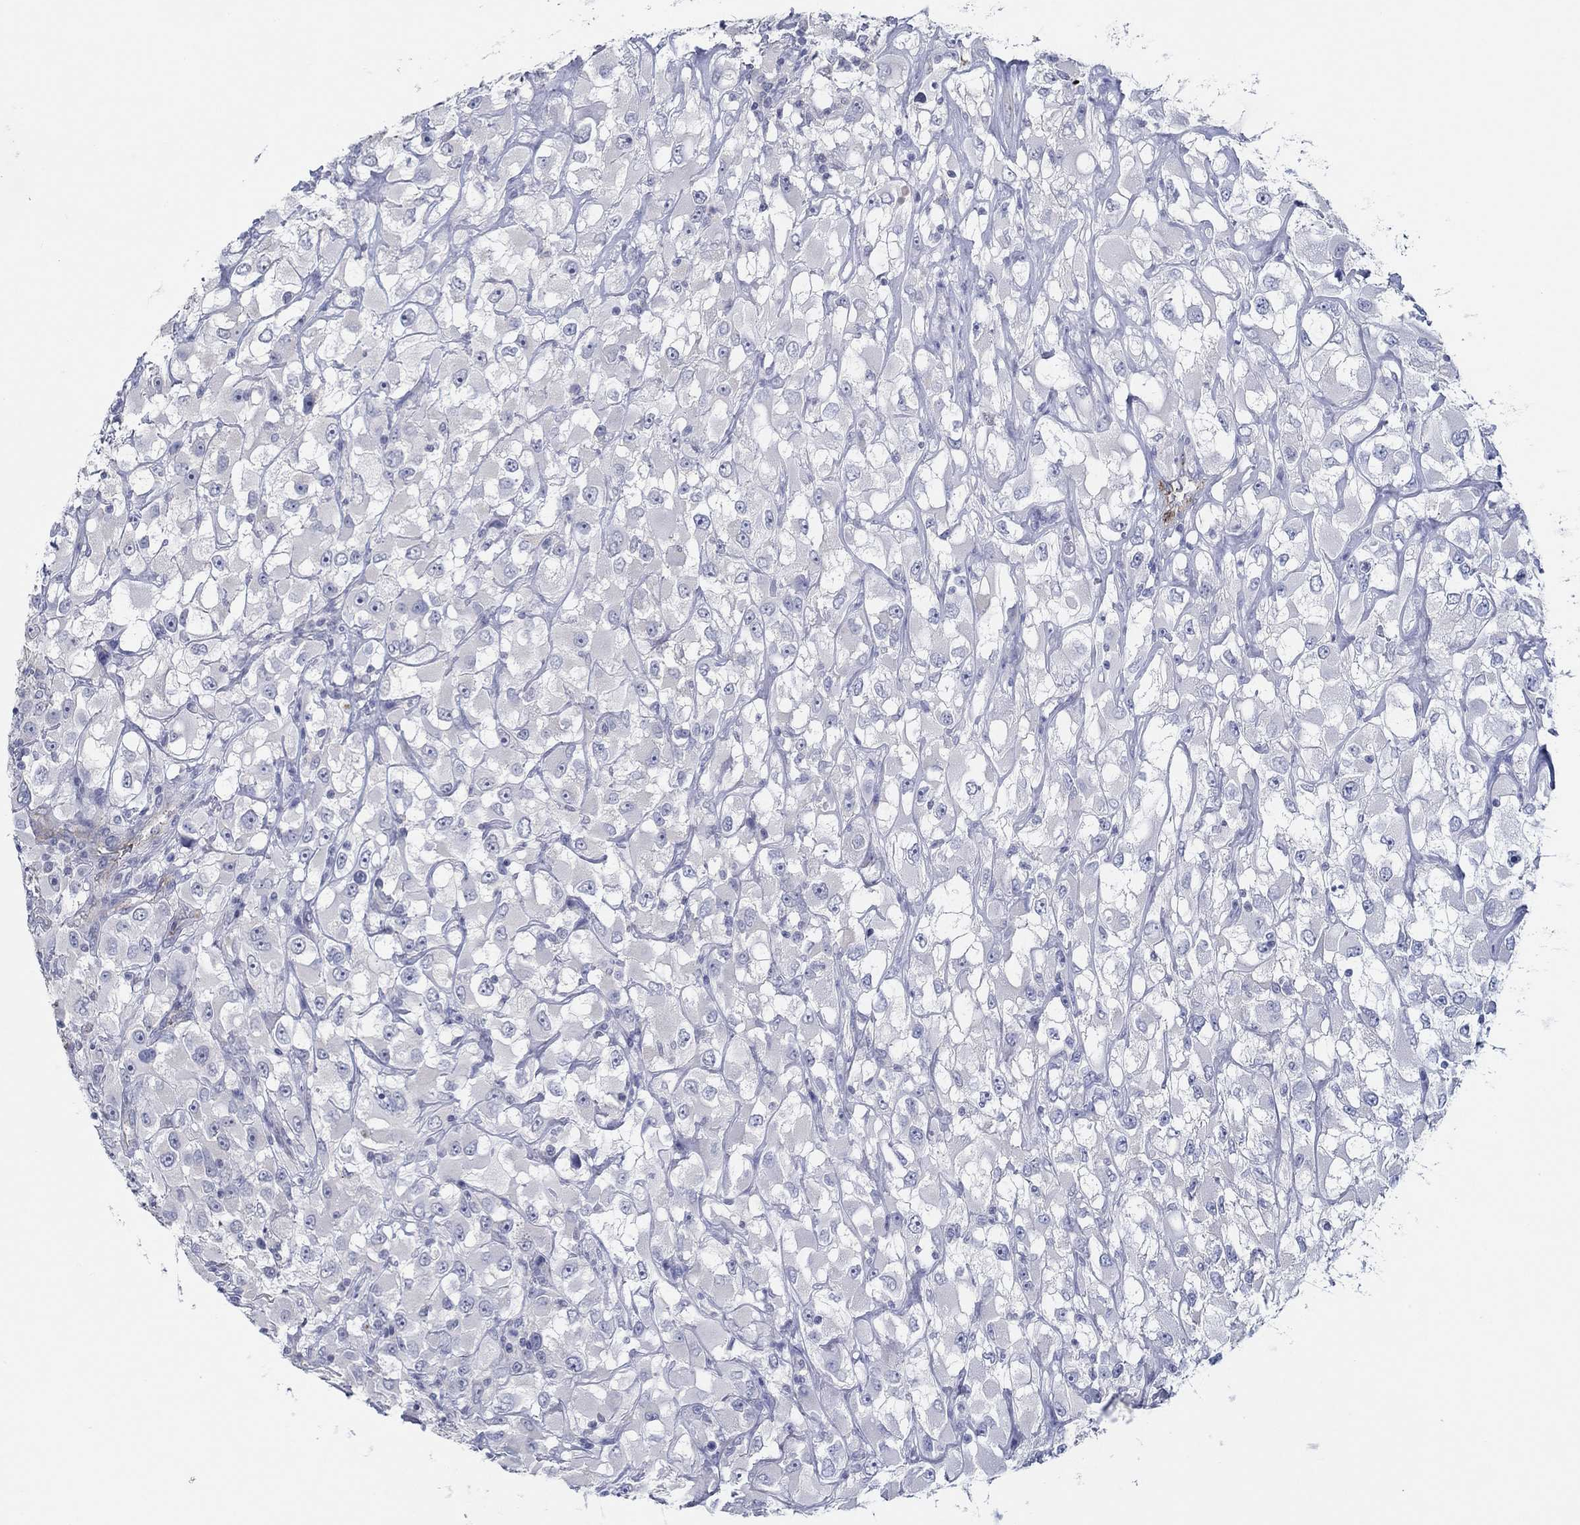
{"staining": {"intensity": "negative", "quantity": "none", "location": "none"}, "tissue": "renal cancer", "cell_type": "Tumor cells", "image_type": "cancer", "snomed": [{"axis": "morphology", "description": "Adenocarcinoma, NOS"}, {"axis": "topography", "description": "Kidney"}], "caption": "Tumor cells are negative for brown protein staining in renal adenocarcinoma.", "gene": "GJA5", "patient": {"sex": "female", "age": 52}}